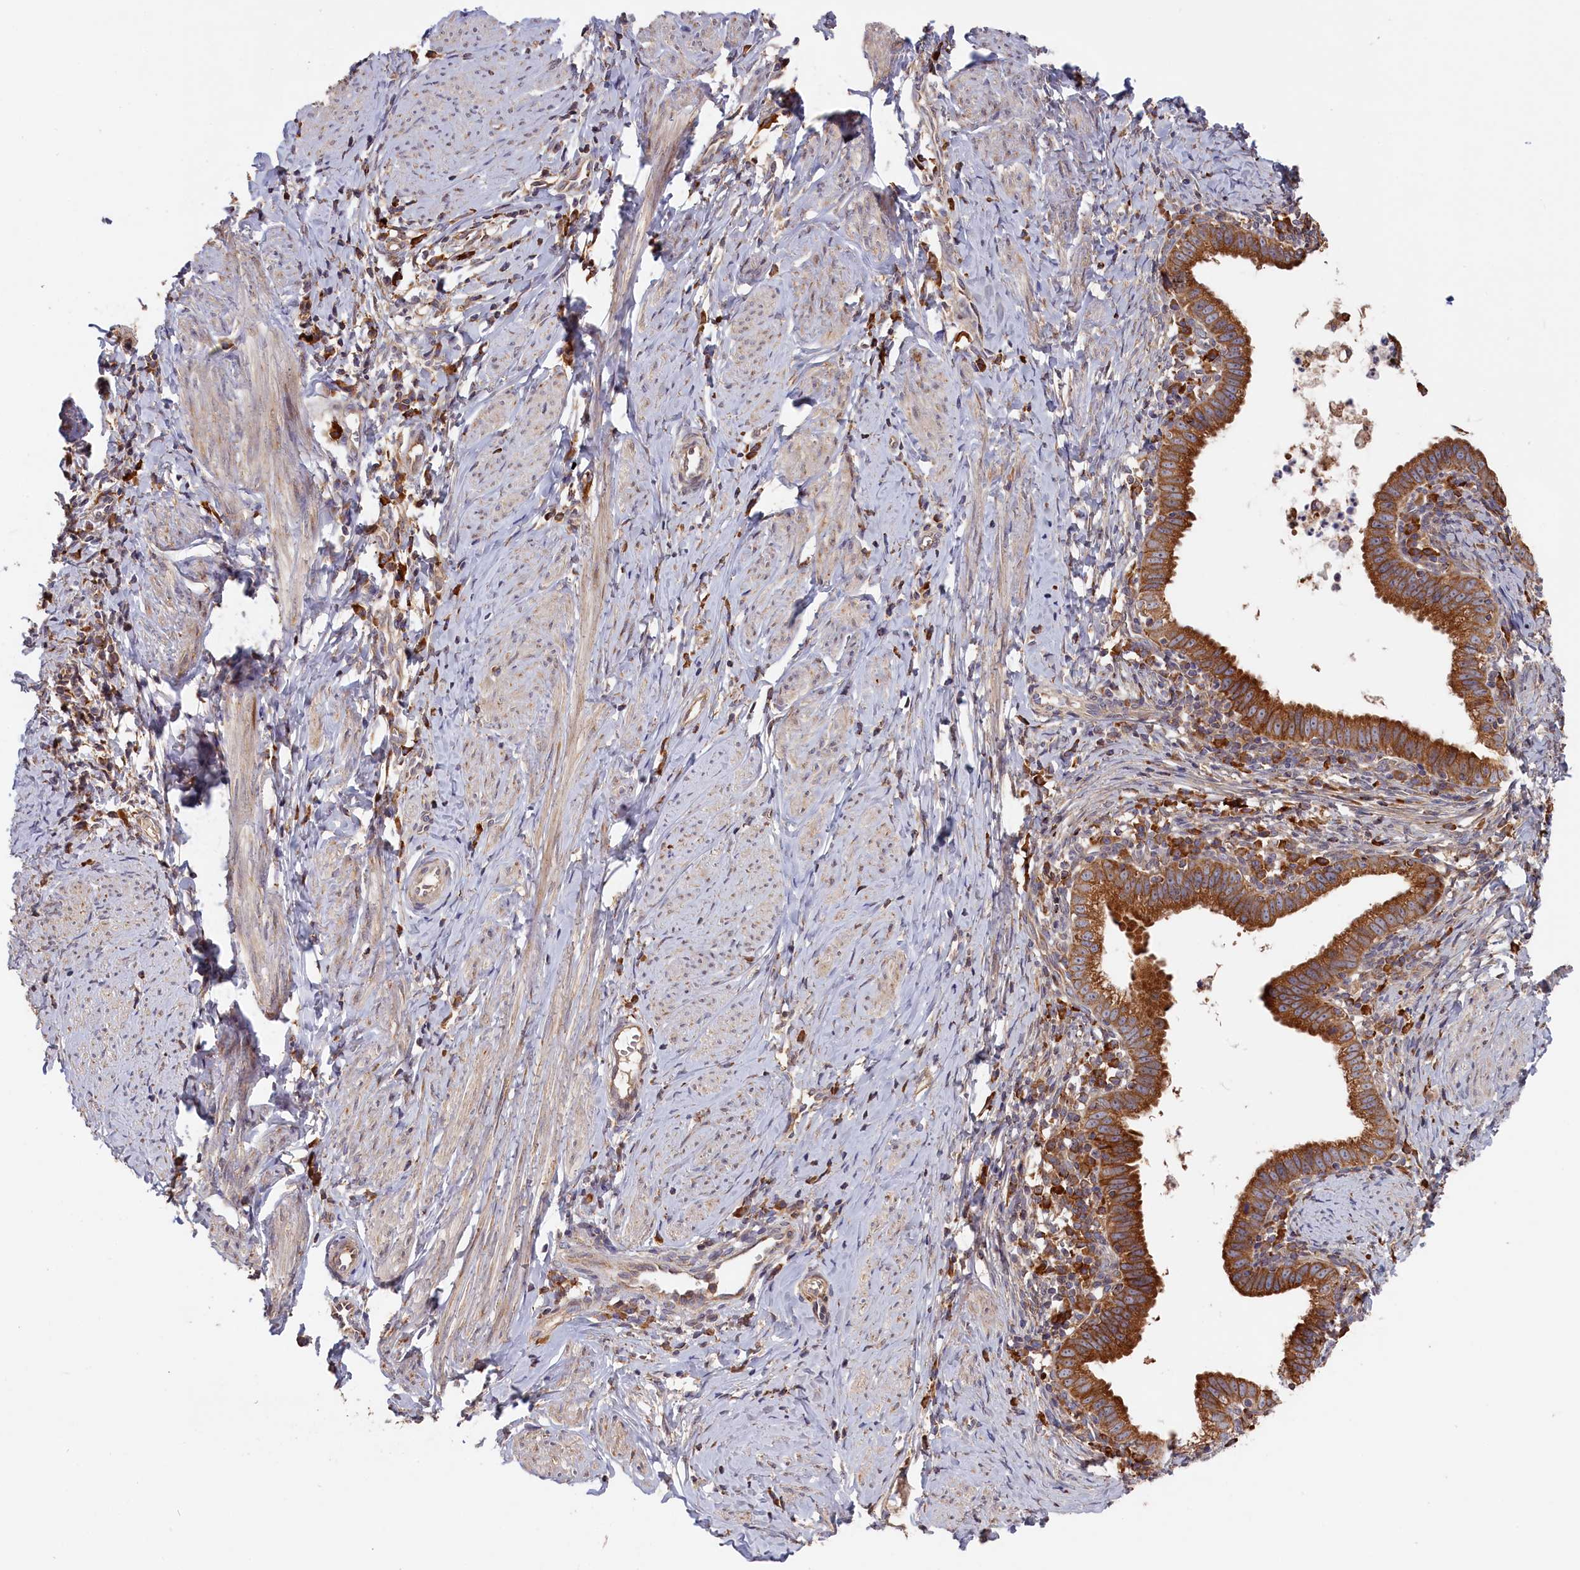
{"staining": {"intensity": "strong", "quantity": ">75%", "location": "cytoplasmic/membranous"}, "tissue": "cervical cancer", "cell_type": "Tumor cells", "image_type": "cancer", "snomed": [{"axis": "morphology", "description": "Adenocarcinoma, NOS"}, {"axis": "topography", "description": "Cervix"}], "caption": "Cervical adenocarcinoma was stained to show a protein in brown. There is high levels of strong cytoplasmic/membranous positivity in about >75% of tumor cells.", "gene": "CEP44", "patient": {"sex": "female", "age": 36}}